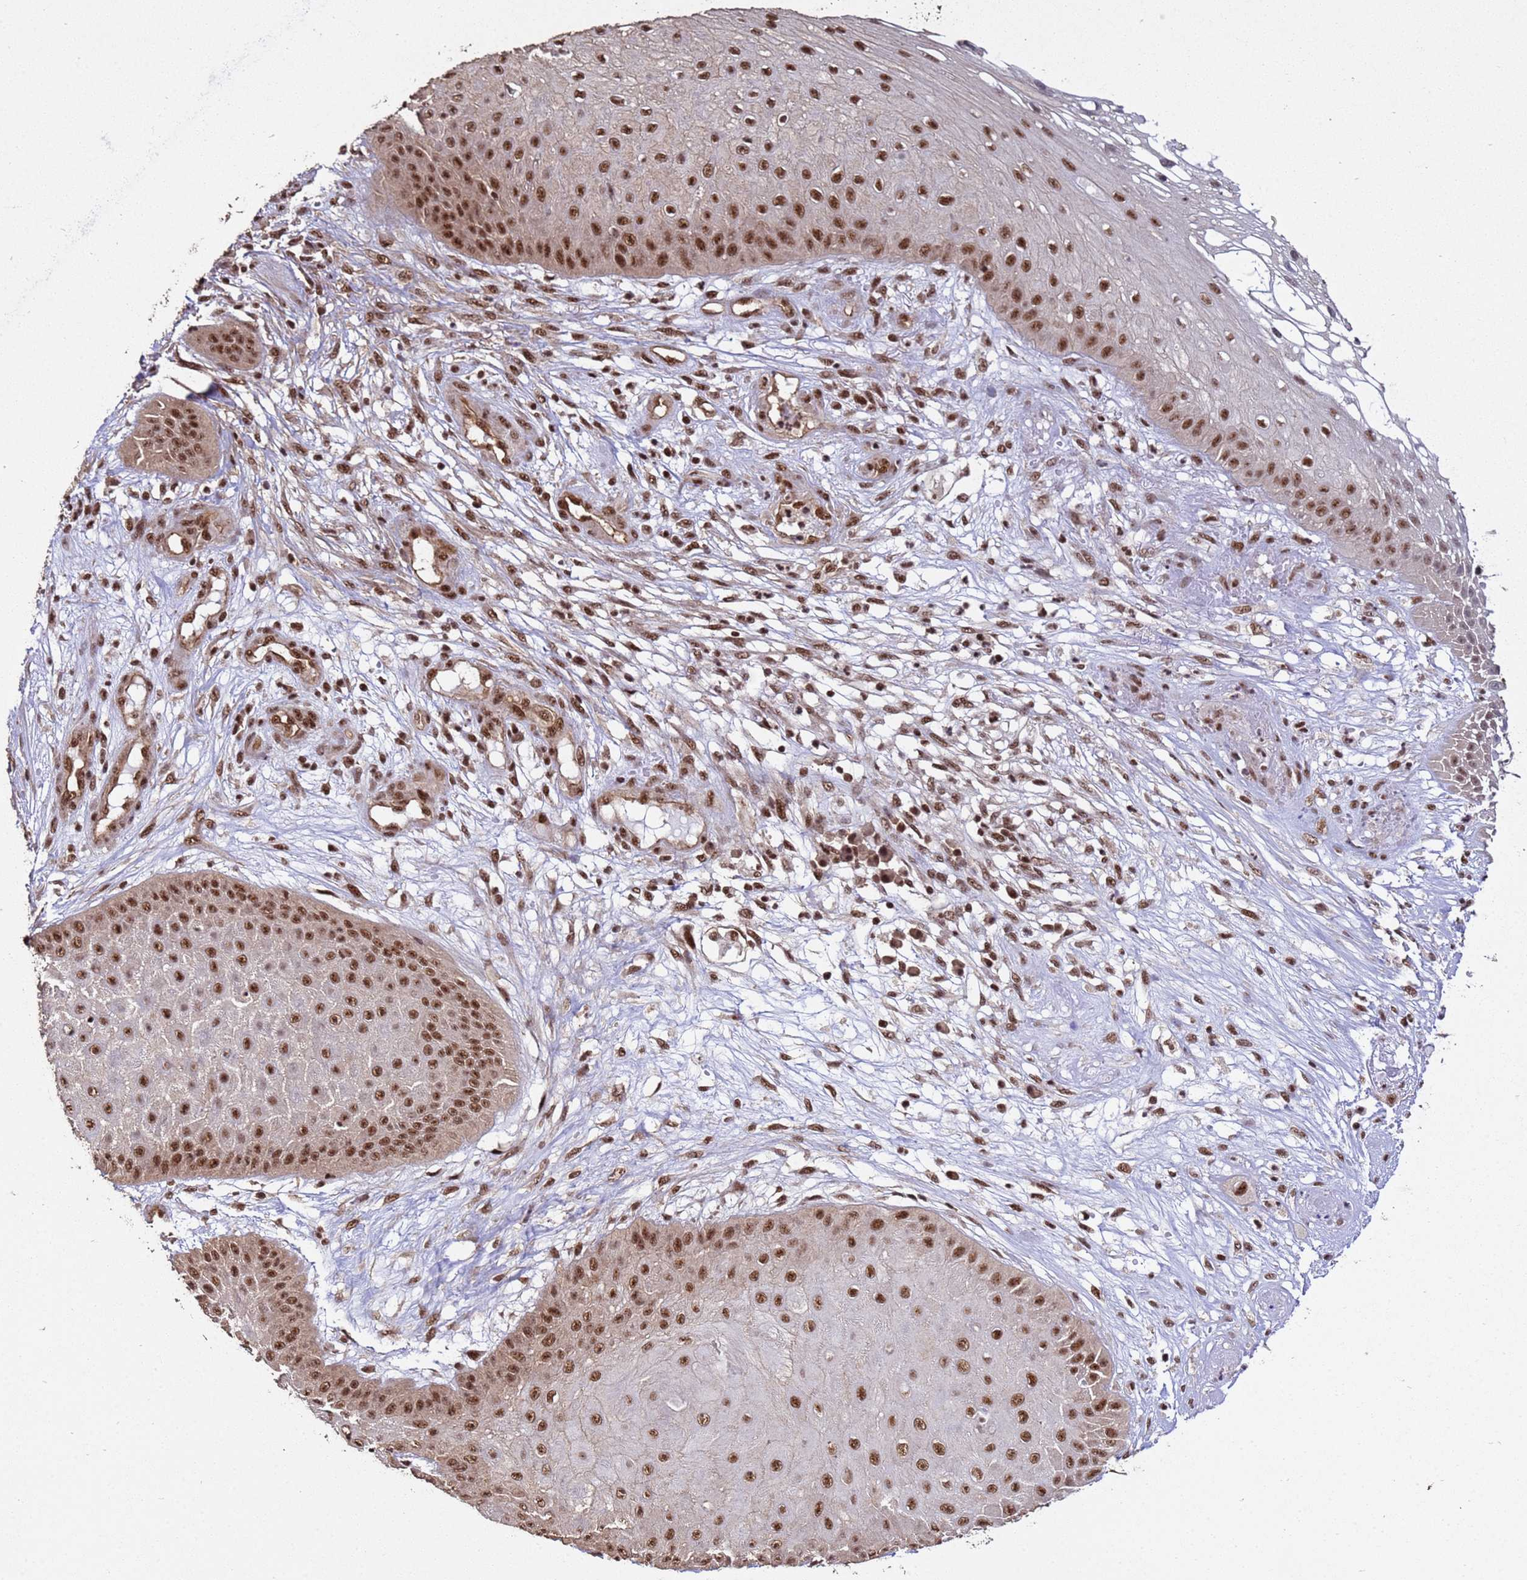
{"staining": {"intensity": "strong", "quantity": ">75%", "location": "nuclear"}, "tissue": "skin cancer", "cell_type": "Tumor cells", "image_type": "cancer", "snomed": [{"axis": "morphology", "description": "Squamous cell carcinoma, NOS"}, {"axis": "topography", "description": "Skin"}], "caption": "Immunohistochemistry staining of skin cancer (squamous cell carcinoma), which demonstrates high levels of strong nuclear expression in about >75% of tumor cells indicating strong nuclear protein expression. The staining was performed using DAB (3,3'-diaminobenzidine) (brown) for protein detection and nuclei were counterstained in hematoxylin (blue).", "gene": "SYF2", "patient": {"sex": "male", "age": 70}}